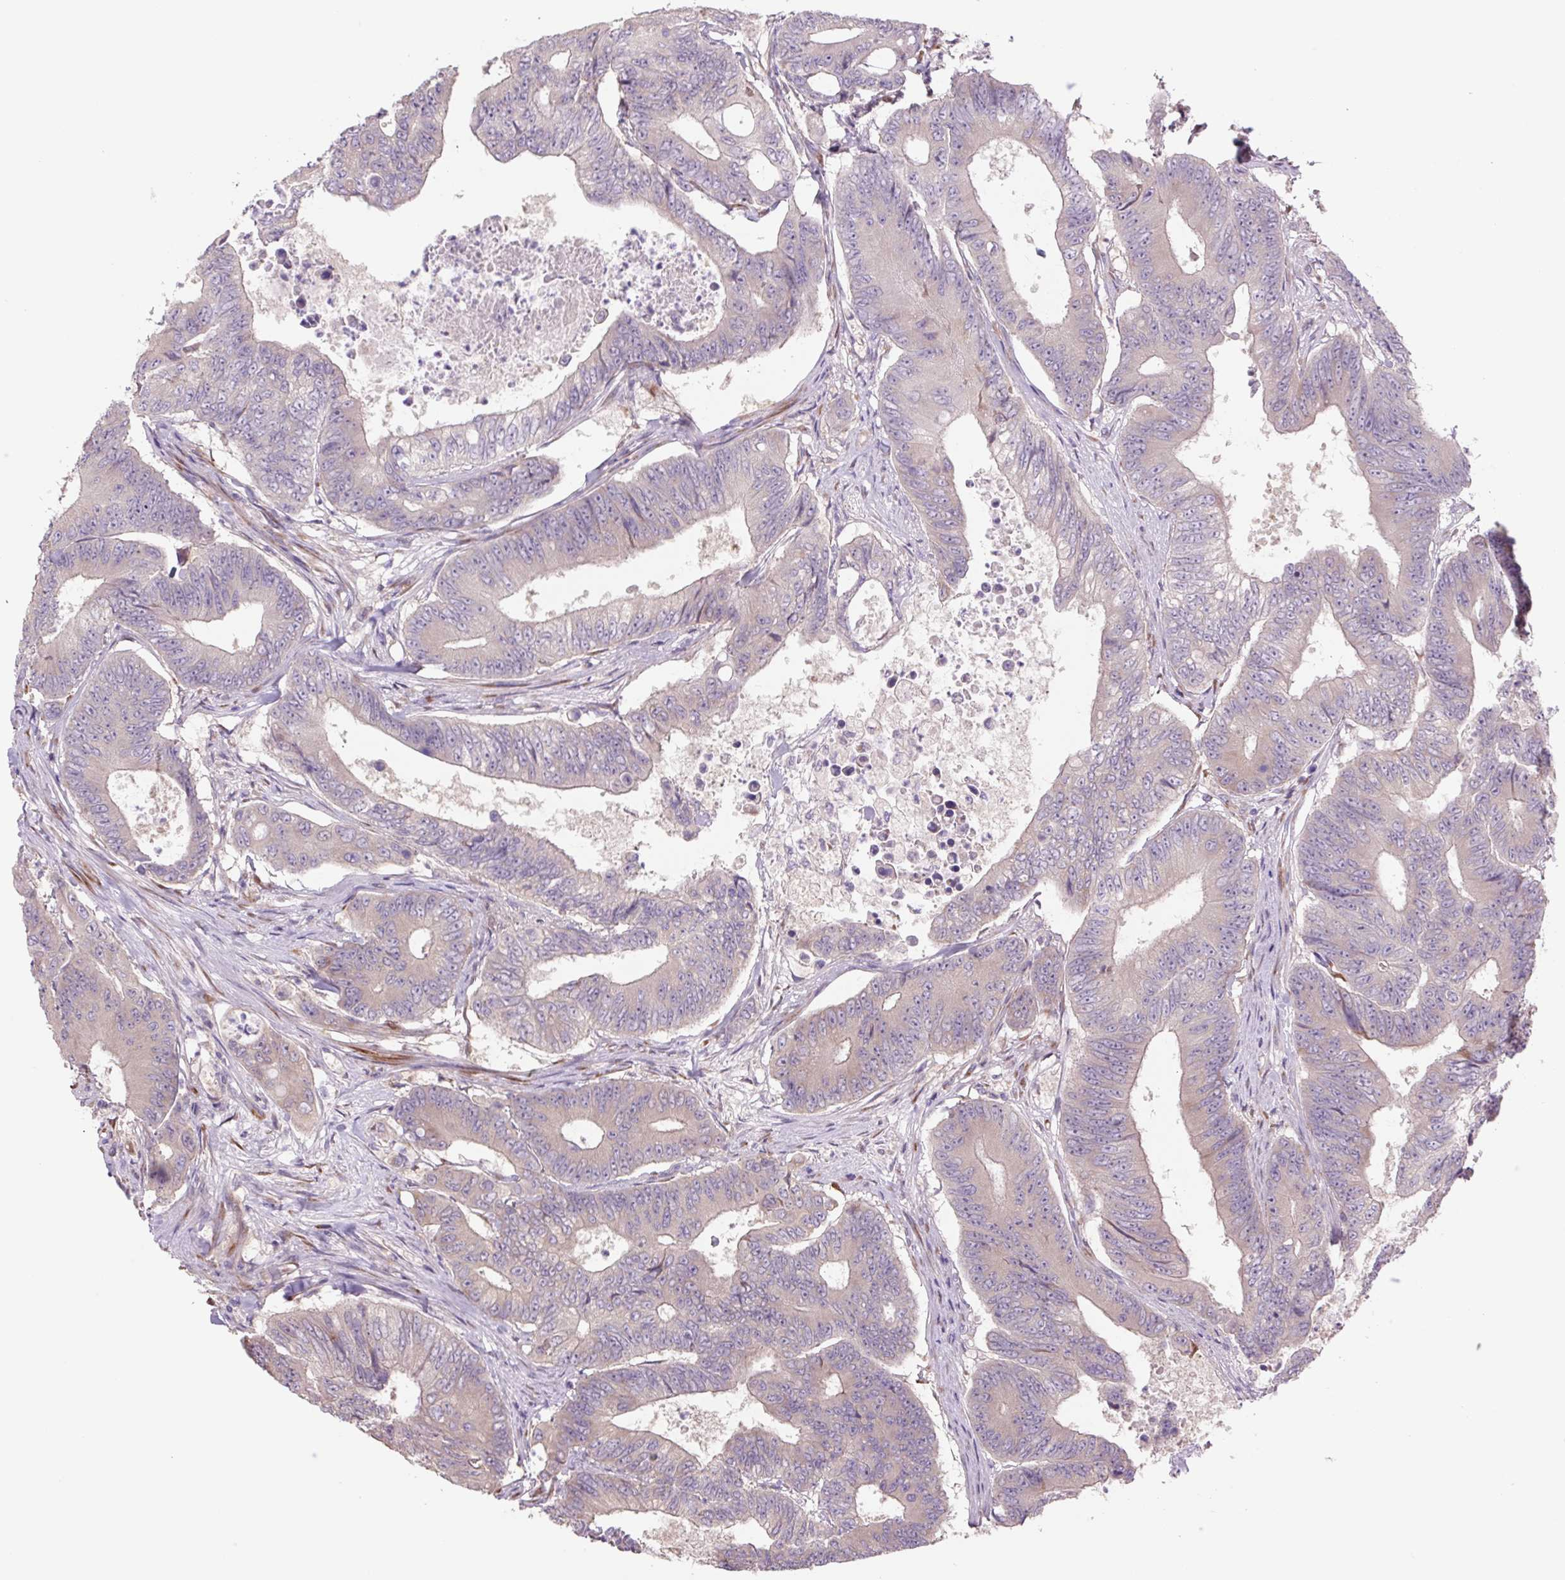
{"staining": {"intensity": "weak", "quantity": "25%-75%", "location": "cytoplasmic/membranous"}, "tissue": "colorectal cancer", "cell_type": "Tumor cells", "image_type": "cancer", "snomed": [{"axis": "morphology", "description": "Adenocarcinoma, NOS"}, {"axis": "topography", "description": "Colon"}], "caption": "Immunohistochemical staining of human adenocarcinoma (colorectal) exhibits low levels of weak cytoplasmic/membranous protein positivity in about 25%-75% of tumor cells.", "gene": "PLA2G4A", "patient": {"sex": "female", "age": 48}}